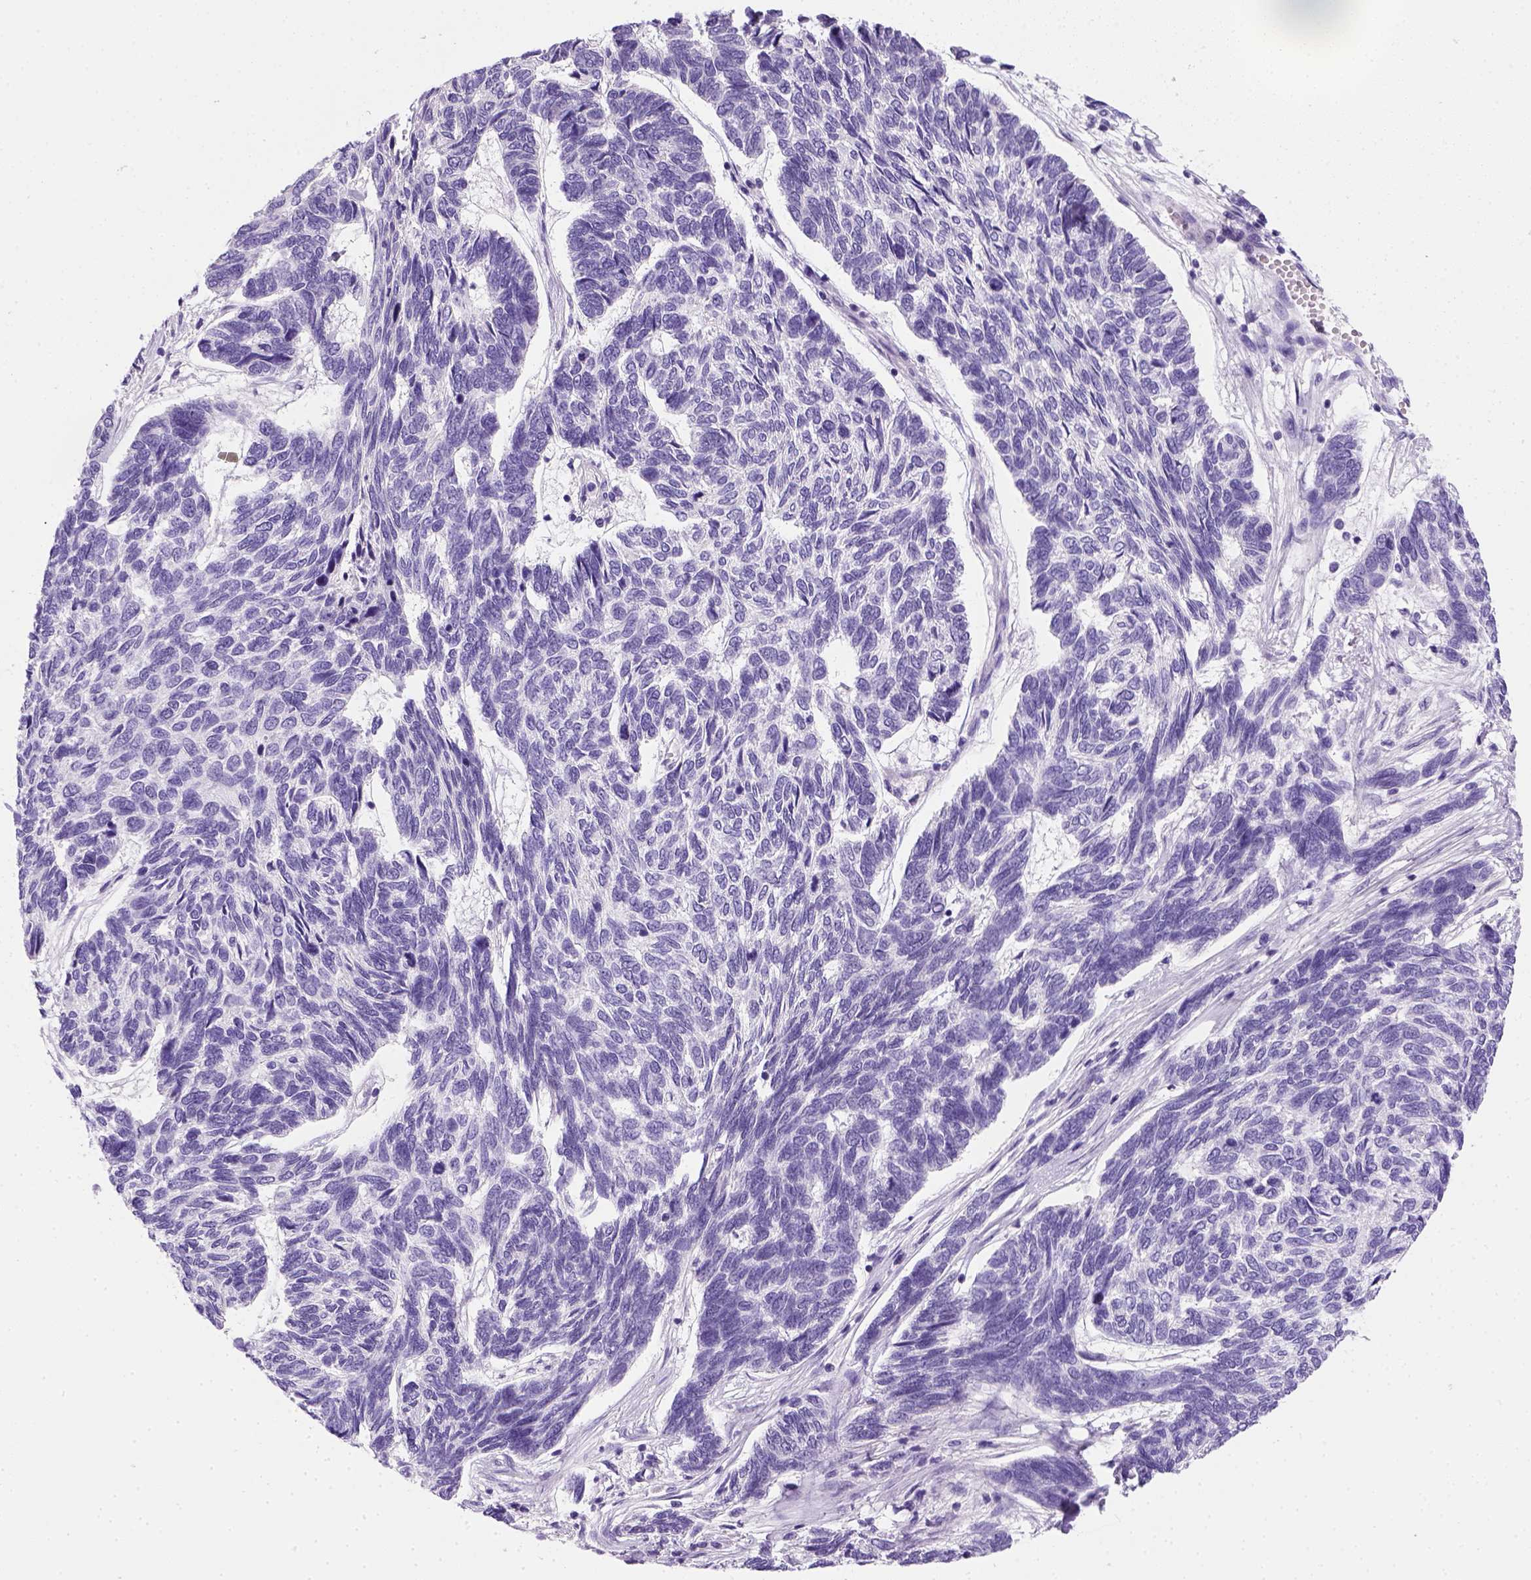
{"staining": {"intensity": "negative", "quantity": "none", "location": "none"}, "tissue": "skin cancer", "cell_type": "Tumor cells", "image_type": "cancer", "snomed": [{"axis": "morphology", "description": "Basal cell carcinoma"}, {"axis": "topography", "description": "Skin"}], "caption": "Basal cell carcinoma (skin) was stained to show a protein in brown. There is no significant expression in tumor cells.", "gene": "KRT71", "patient": {"sex": "female", "age": 65}}